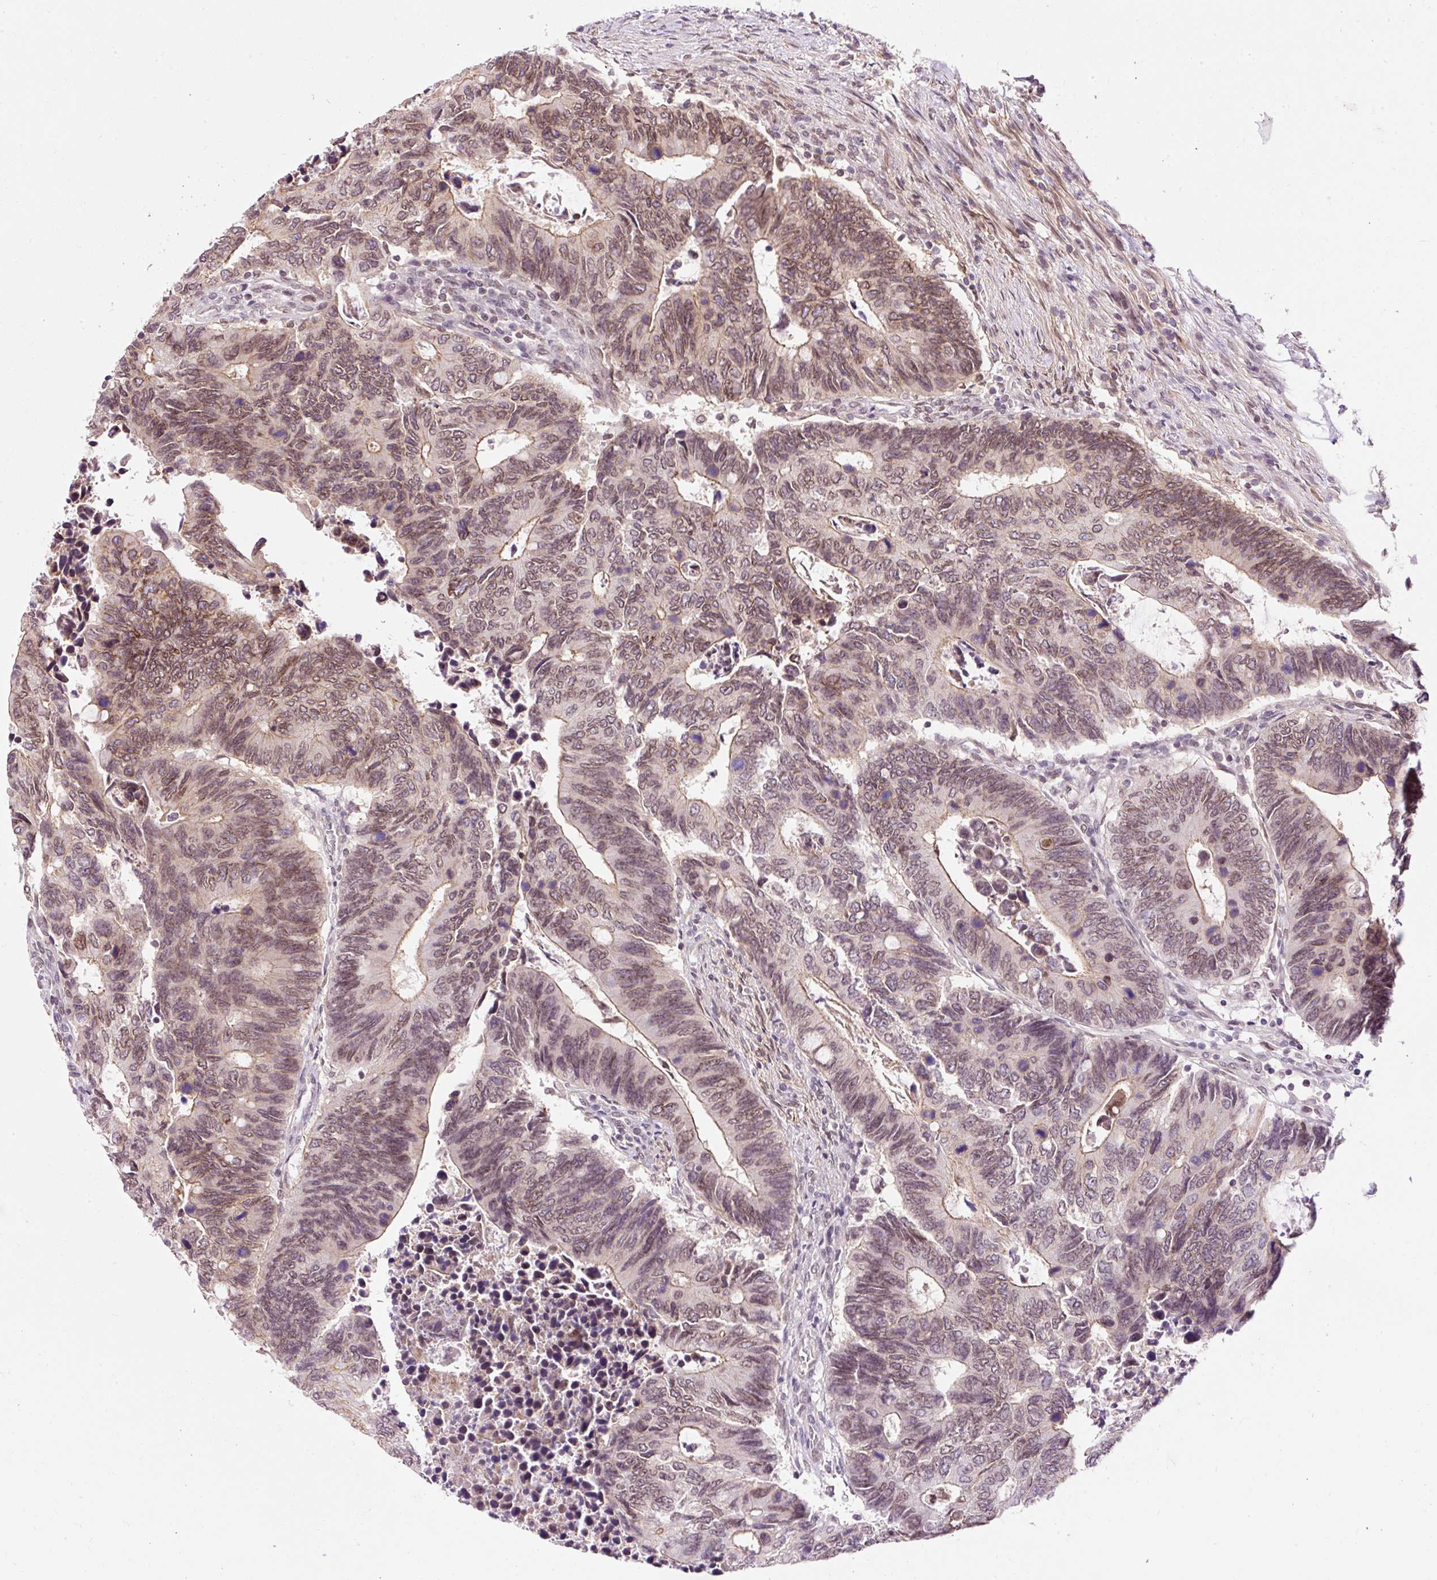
{"staining": {"intensity": "moderate", "quantity": "25%-75%", "location": "cytoplasmic/membranous,nuclear"}, "tissue": "colorectal cancer", "cell_type": "Tumor cells", "image_type": "cancer", "snomed": [{"axis": "morphology", "description": "Adenocarcinoma, NOS"}, {"axis": "topography", "description": "Colon"}], "caption": "Colorectal cancer (adenocarcinoma) stained with a protein marker displays moderate staining in tumor cells.", "gene": "ZNF610", "patient": {"sex": "male", "age": 87}}